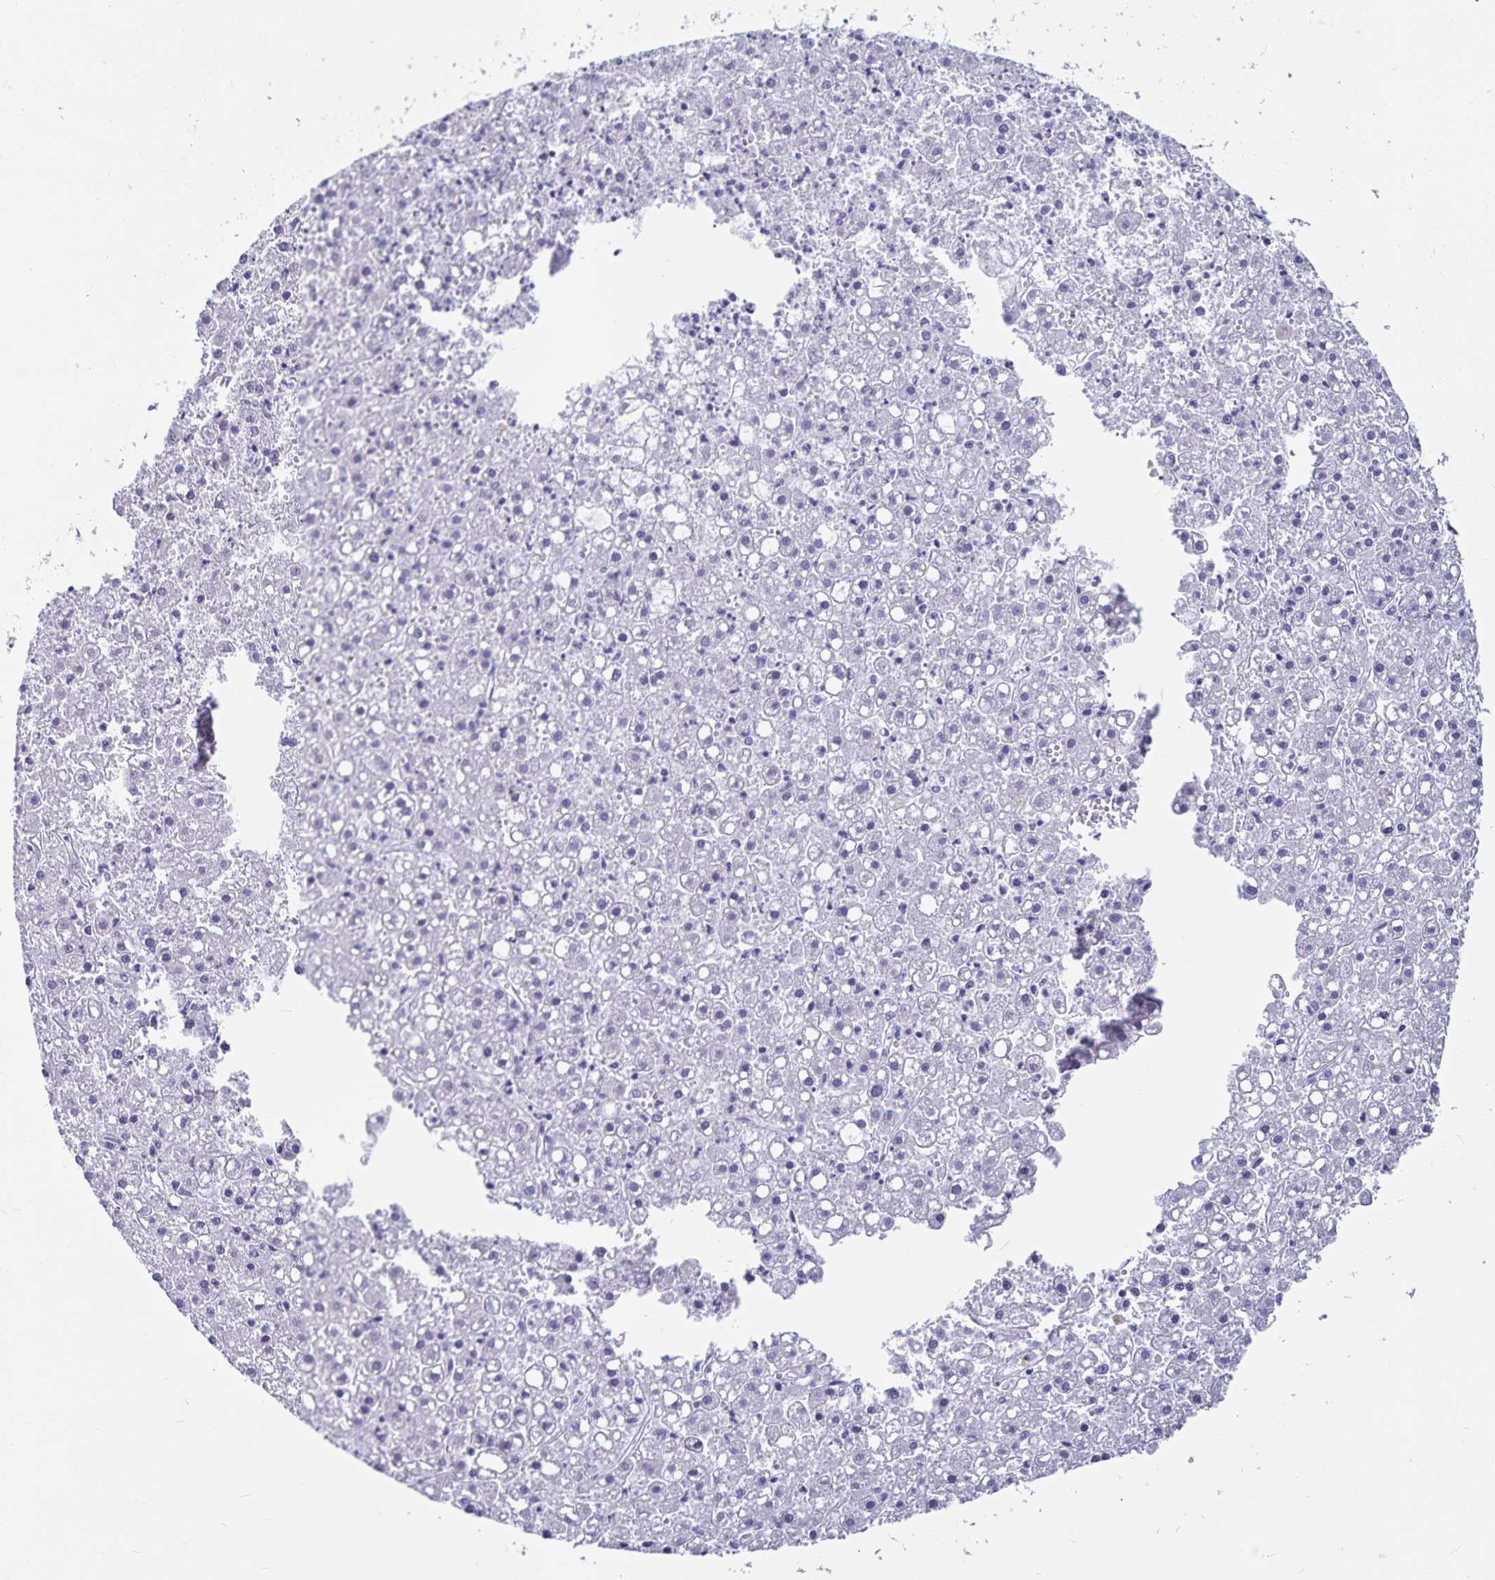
{"staining": {"intensity": "negative", "quantity": "none", "location": "none"}, "tissue": "liver cancer", "cell_type": "Tumor cells", "image_type": "cancer", "snomed": [{"axis": "morphology", "description": "Carcinoma, Hepatocellular, NOS"}, {"axis": "topography", "description": "Liver"}], "caption": "Micrograph shows no protein expression in tumor cells of liver cancer (hepatocellular carcinoma) tissue.", "gene": "PLAC1", "patient": {"sex": "male", "age": 67}}